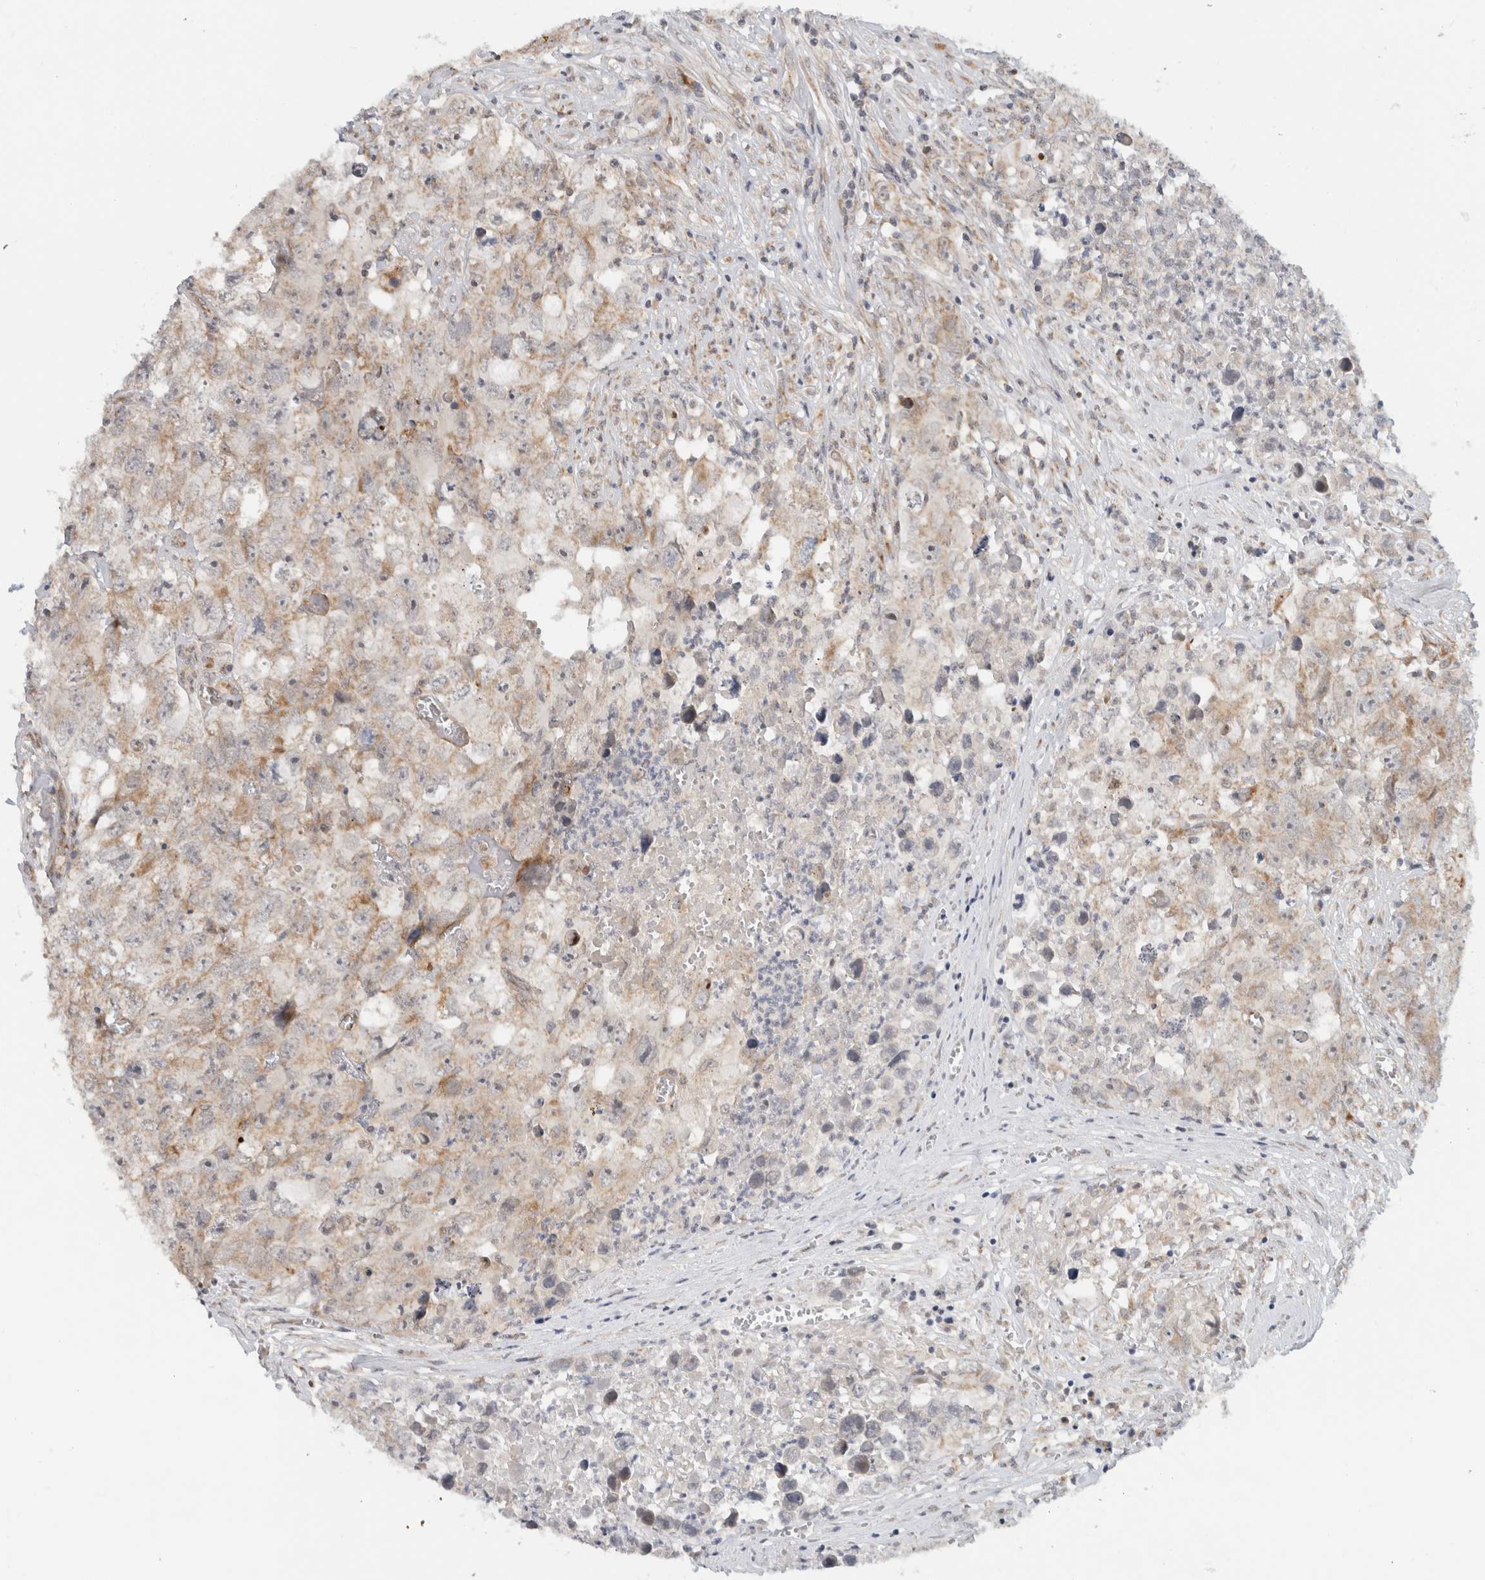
{"staining": {"intensity": "weak", "quantity": "25%-75%", "location": "cytoplasmic/membranous"}, "tissue": "testis cancer", "cell_type": "Tumor cells", "image_type": "cancer", "snomed": [{"axis": "morphology", "description": "Seminoma, NOS"}, {"axis": "morphology", "description": "Carcinoma, Embryonal, NOS"}, {"axis": "topography", "description": "Testis"}], "caption": "DAB (3,3'-diaminobenzidine) immunohistochemical staining of human testis seminoma exhibits weak cytoplasmic/membranous protein staining in about 25%-75% of tumor cells.", "gene": "CMC2", "patient": {"sex": "male", "age": 43}}